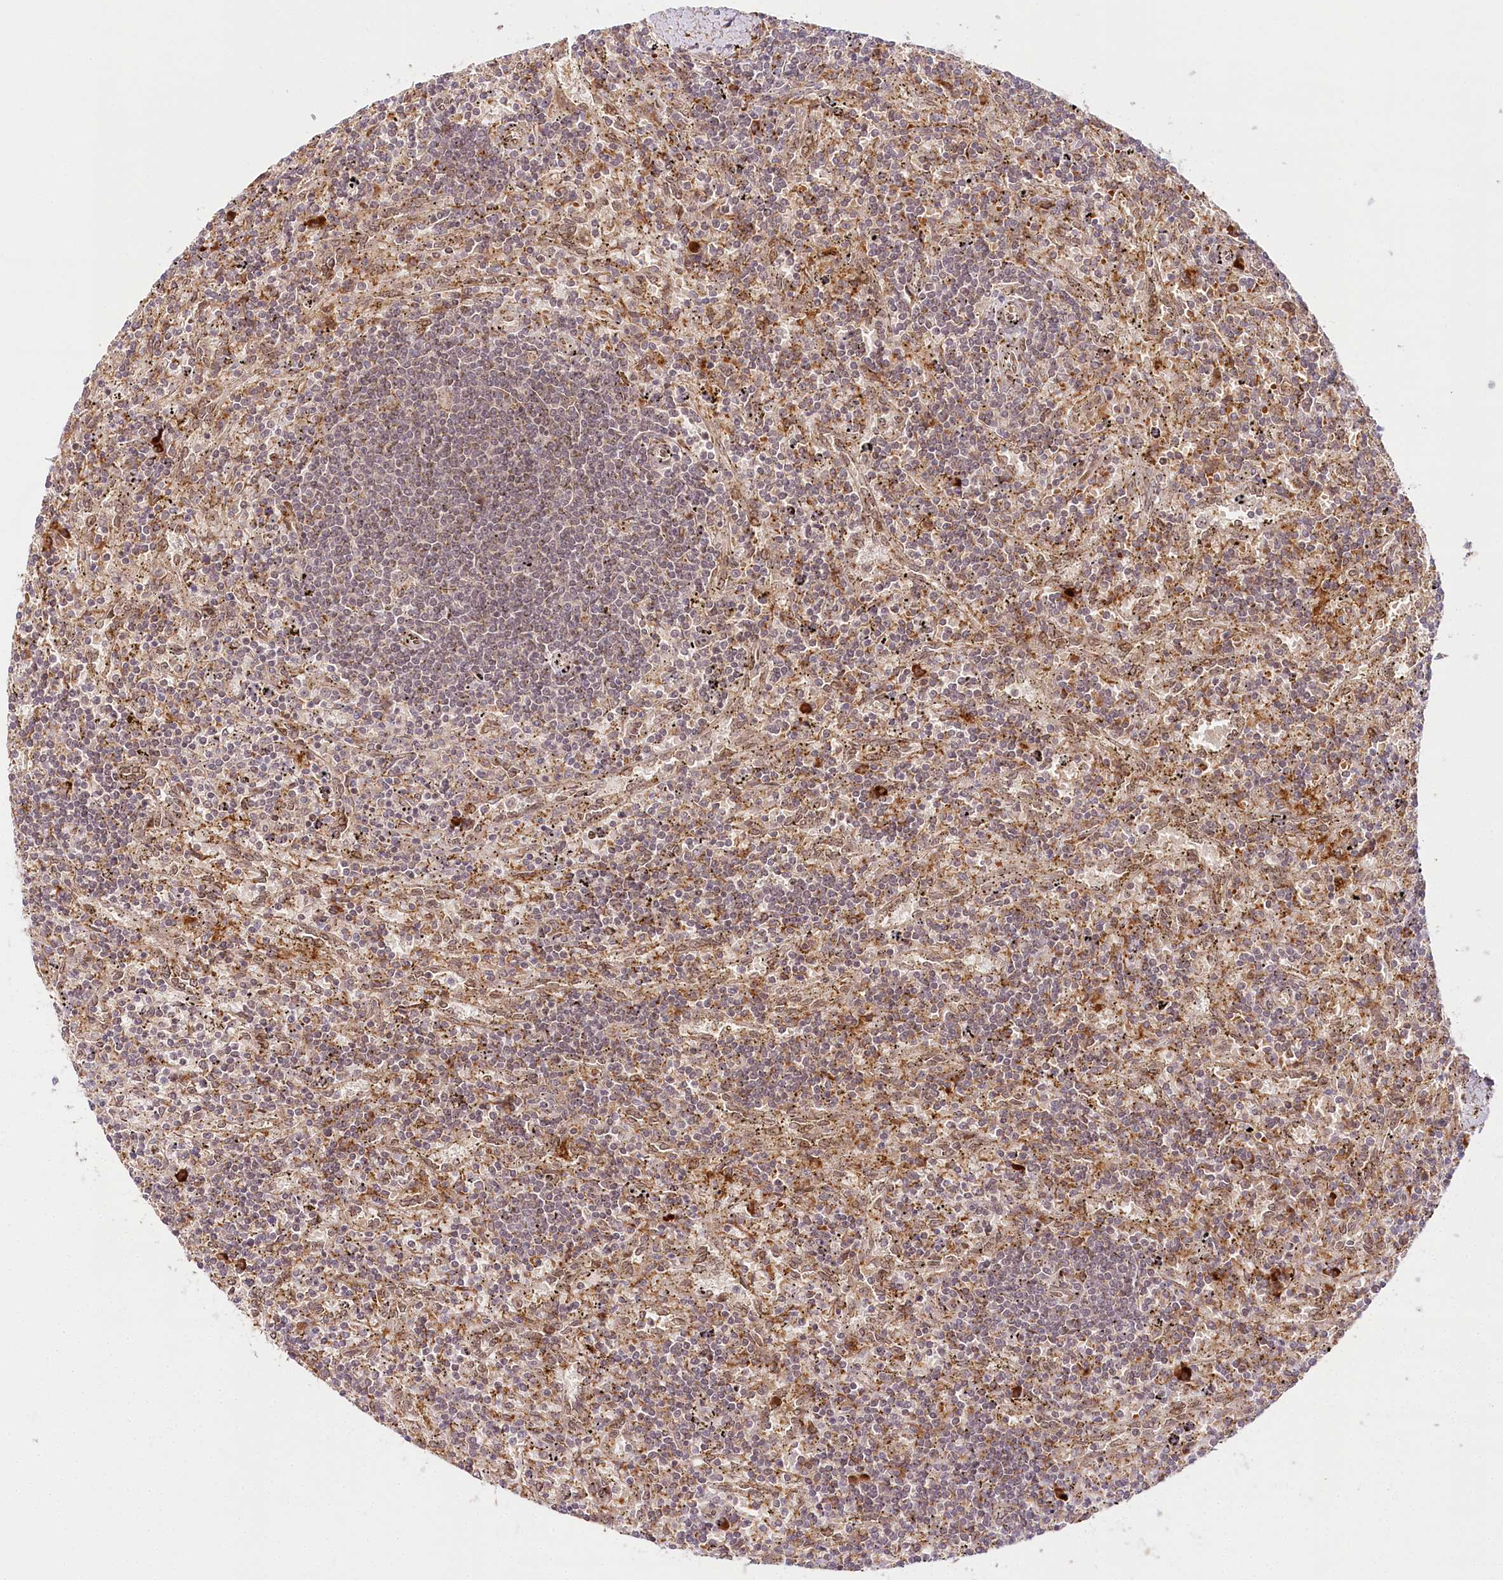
{"staining": {"intensity": "weak", "quantity": "25%-75%", "location": "nuclear"}, "tissue": "lymphoma", "cell_type": "Tumor cells", "image_type": "cancer", "snomed": [{"axis": "morphology", "description": "Malignant lymphoma, non-Hodgkin's type, Low grade"}, {"axis": "topography", "description": "Spleen"}], "caption": "DAB (3,3'-diaminobenzidine) immunohistochemical staining of low-grade malignant lymphoma, non-Hodgkin's type displays weak nuclear protein positivity in about 25%-75% of tumor cells.", "gene": "WDR36", "patient": {"sex": "male", "age": 76}}